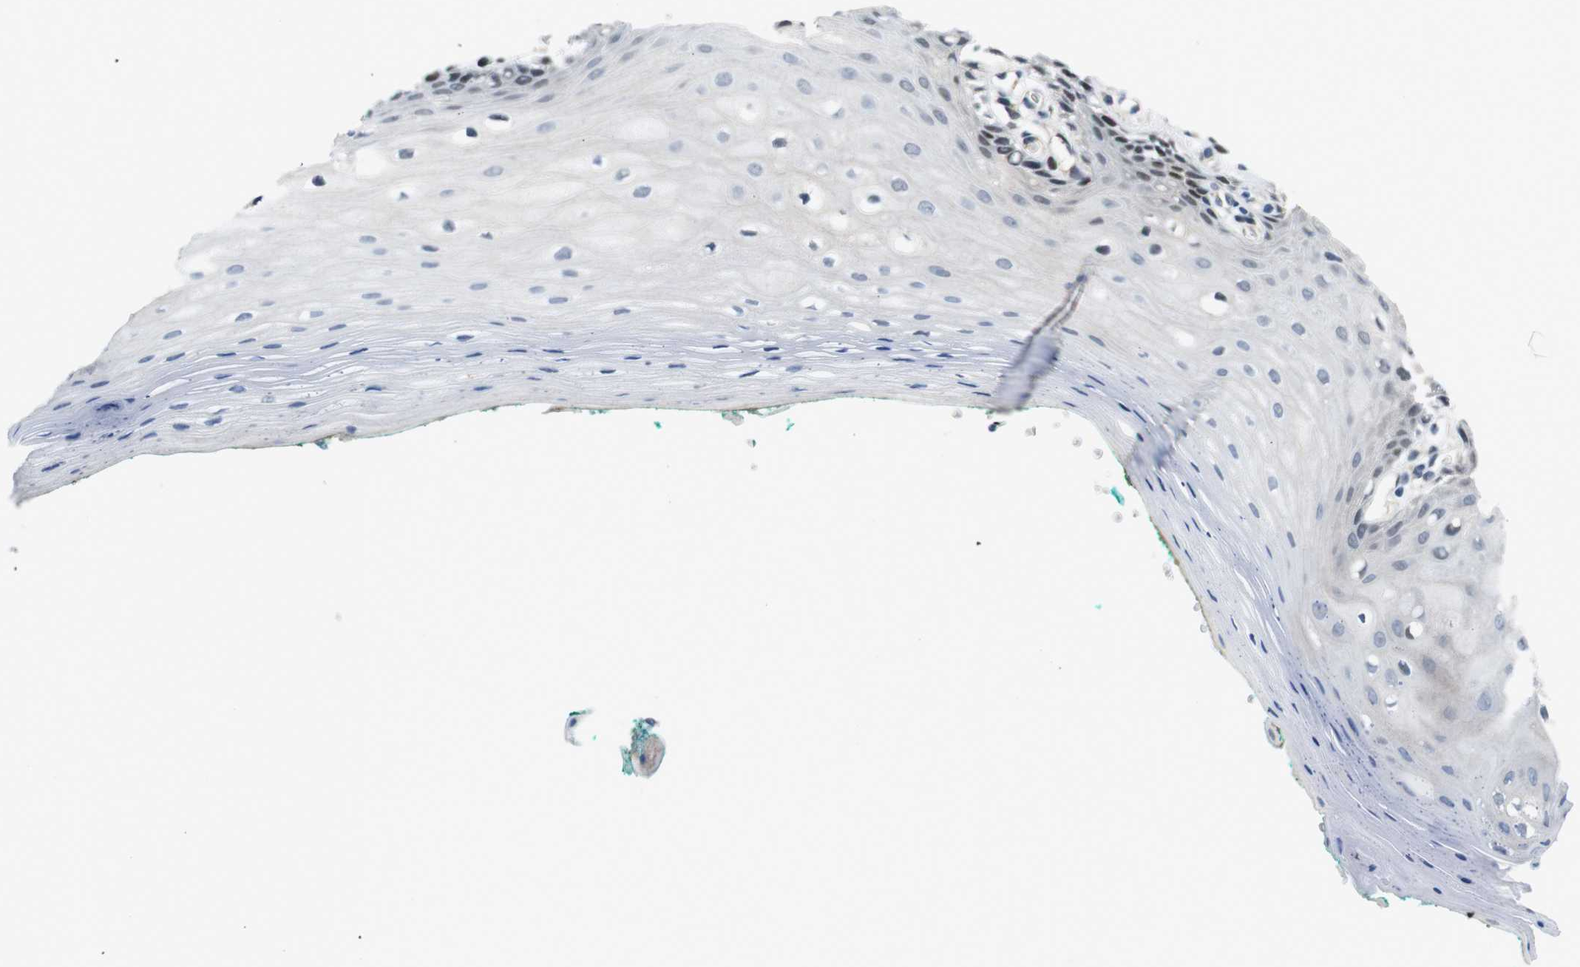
{"staining": {"intensity": "weak", "quantity": "<25%", "location": "nuclear"}, "tissue": "oral mucosa", "cell_type": "Squamous epithelial cells", "image_type": "normal", "snomed": [{"axis": "morphology", "description": "Normal tissue, NOS"}, {"axis": "topography", "description": "Skeletal muscle"}, {"axis": "topography", "description": "Oral tissue"}, {"axis": "topography", "description": "Peripheral nerve tissue"}], "caption": "Immunohistochemistry (IHC) image of unremarkable oral mucosa: human oral mucosa stained with DAB exhibits no significant protein staining in squamous epithelial cells. (Stains: DAB immunohistochemistry with hematoxylin counter stain, Microscopy: brightfield microscopy at high magnification).", "gene": "SMCO2", "patient": {"sex": "female", "age": 84}}